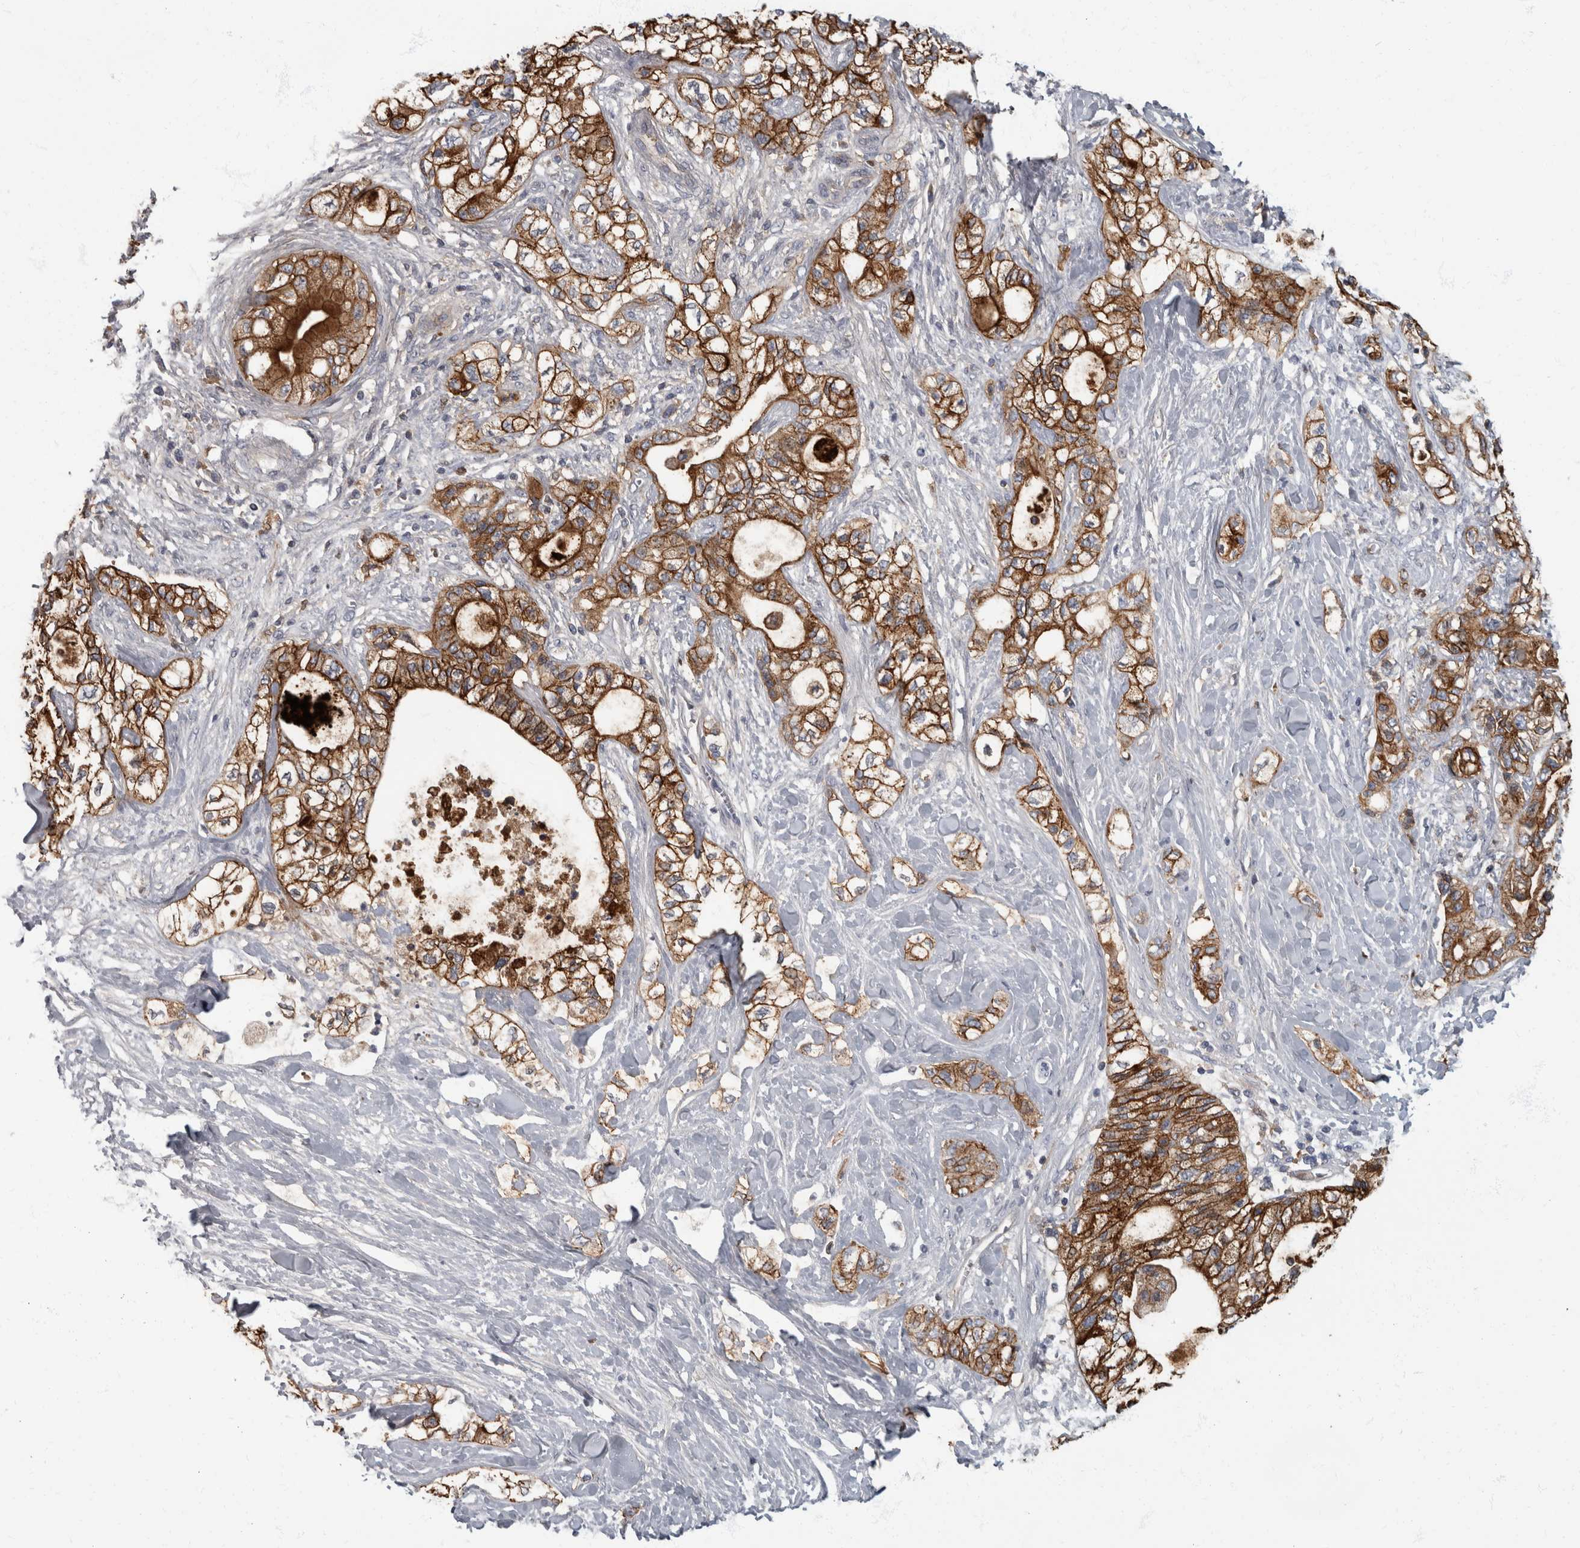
{"staining": {"intensity": "strong", "quantity": ">75%", "location": "cytoplasmic/membranous"}, "tissue": "pancreatic cancer", "cell_type": "Tumor cells", "image_type": "cancer", "snomed": [{"axis": "morphology", "description": "Adenocarcinoma, NOS"}, {"axis": "topography", "description": "Pancreas"}], "caption": "This micrograph exhibits immunohistochemistry staining of pancreatic cancer, with high strong cytoplasmic/membranous positivity in approximately >75% of tumor cells.", "gene": "DSG2", "patient": {"sex": "male", "age": 70}}